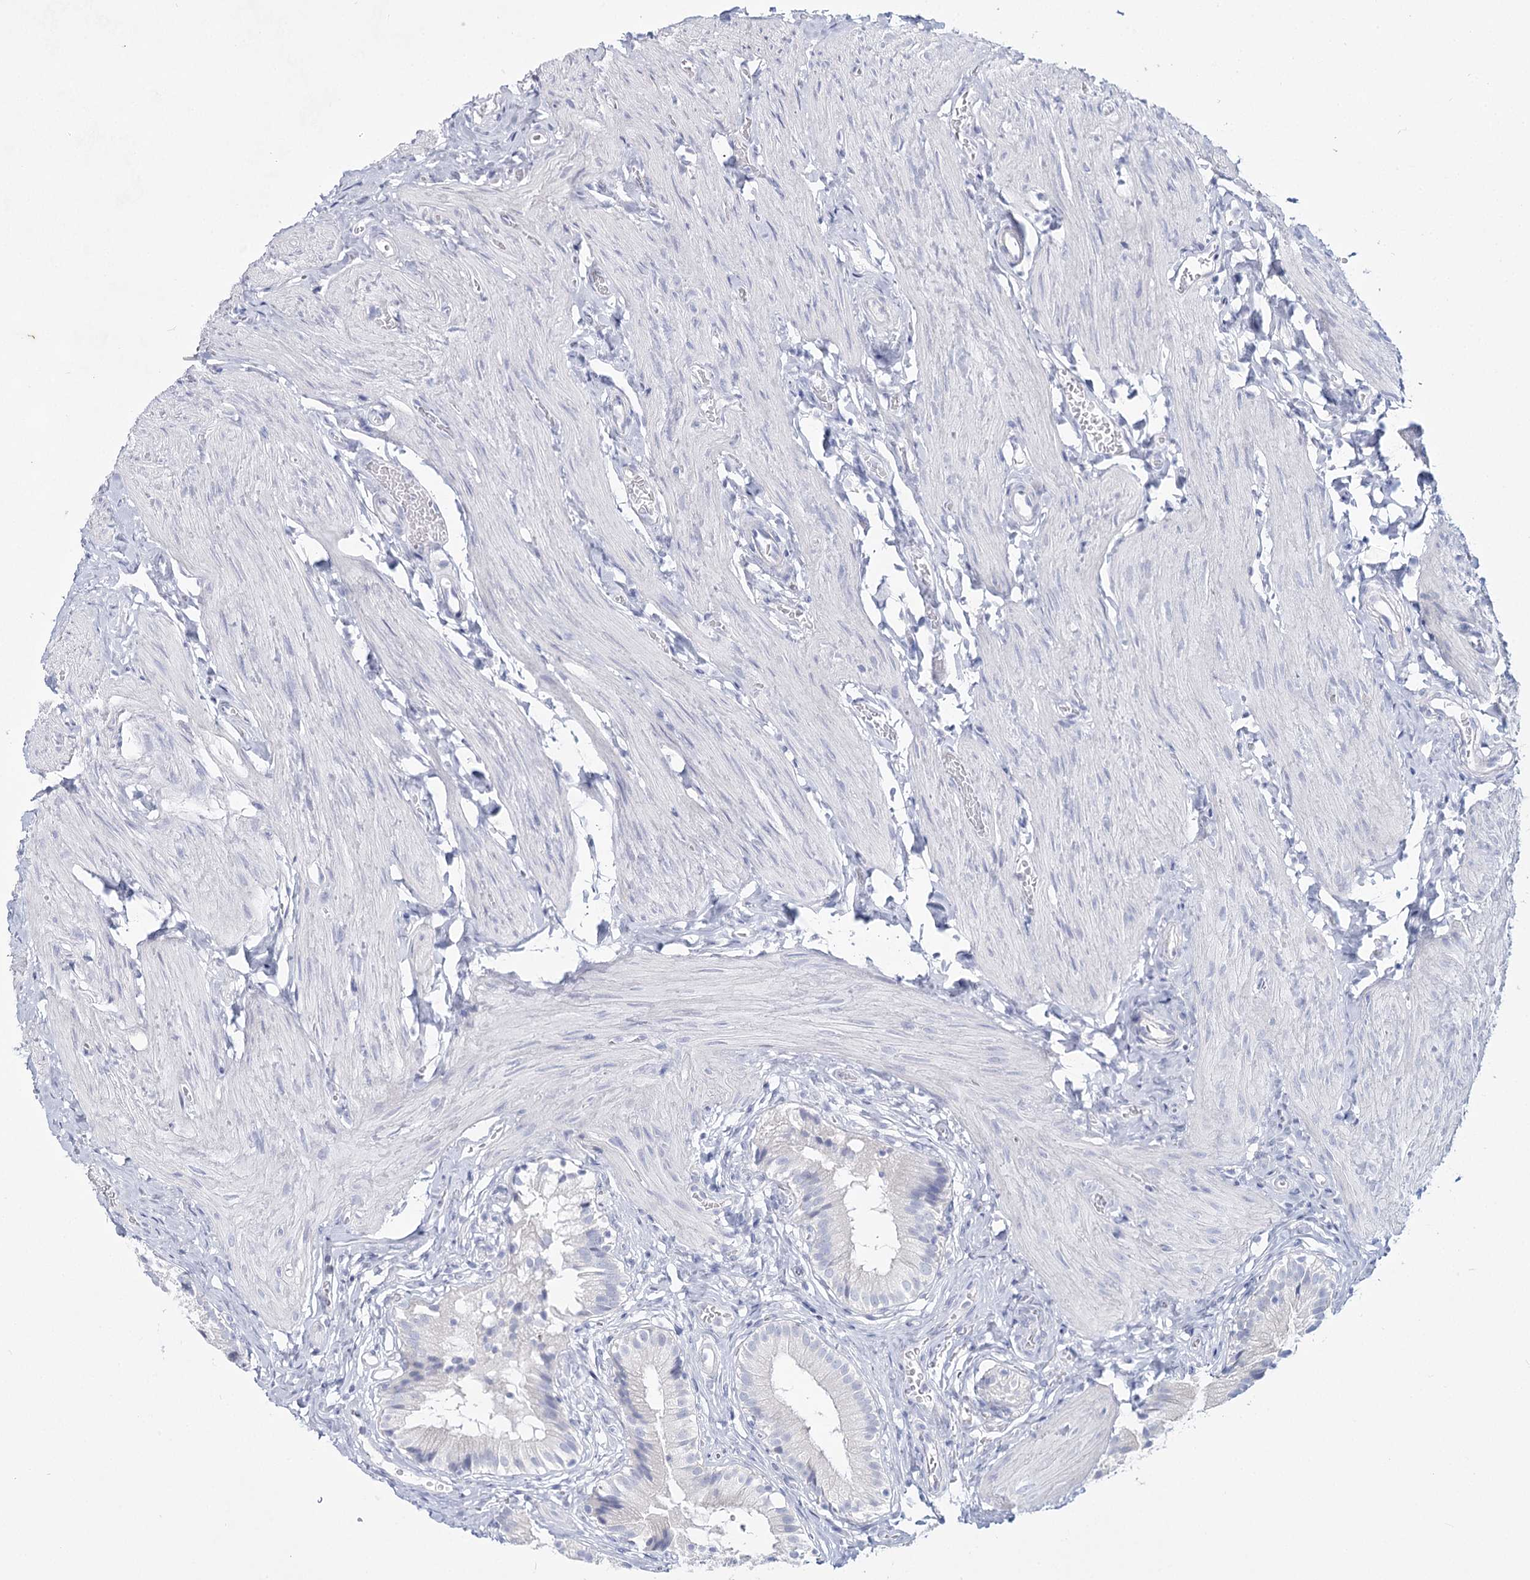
{"staining": {"intensity": "negative", "quantity": "none", "location": "none"}, "tissue": "gallbladder", "cell_type": "Glandular cells", "image_type": "normal", "snomed": [{"axis": "morphology", "description": "Normal tissue, NOS"}, {"axis": "topography", "description": "Gallbladder"}], "caption": "Immunohistochemistry of unremarkable human gallbladder shows no positivity in glandular cells. Nuclei are stained in blue.", "gene": "SLC17A2", "patient": {"sex": "female", "age": 47}}